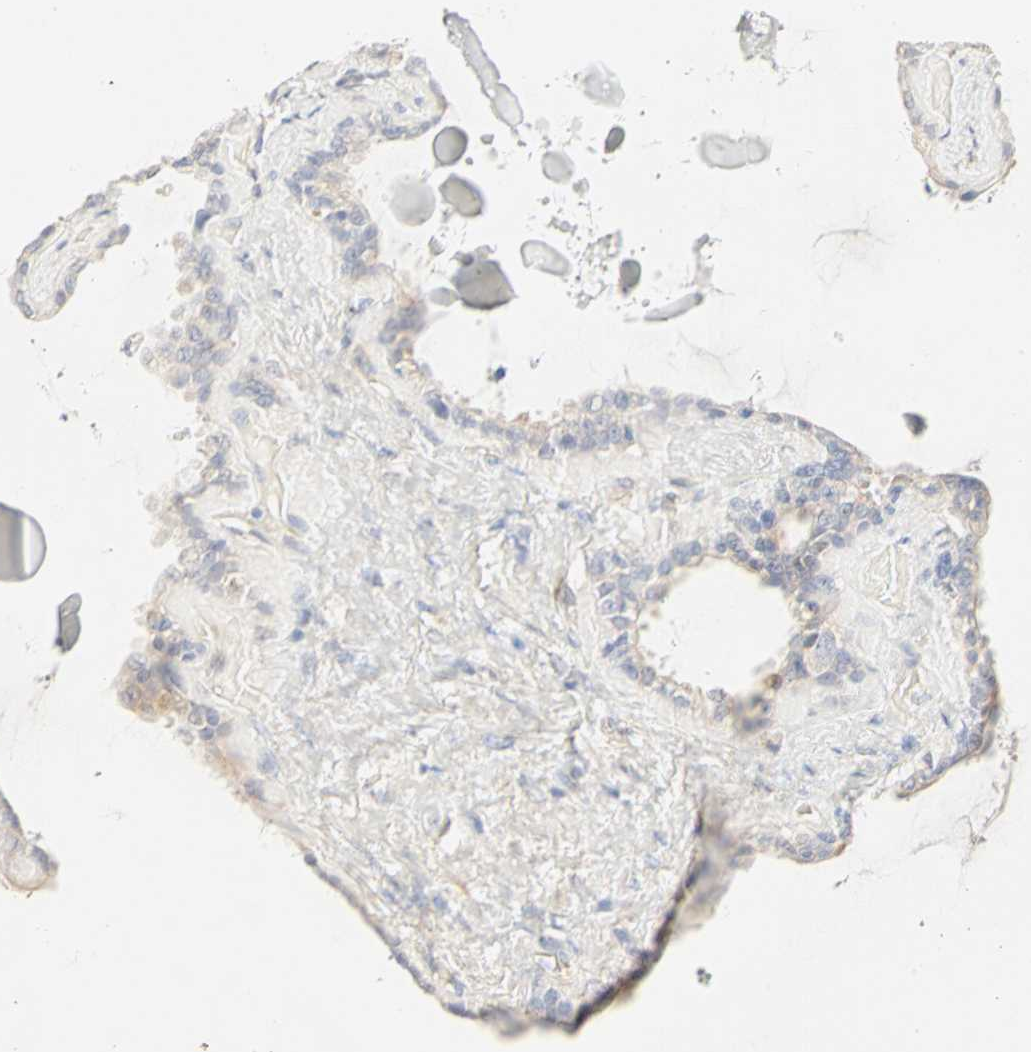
{"staining": {"intensity": "weak", "quantity": ">75%", "location": "cytoplasmic/membranous"}, "tissue": "seminal vesicle", "cell_type": "Glandular cells", "image_type": "normal", "snomed": [{"axis": "morphology", "description": "Normal tissue, NOS"}, {"axis": "morphology", "description": "Inflammation, NOS"}, {"axis": "topography", "description": "Urinary bladder"}, {"axis": "topography", "description": "Prostate"}, {"axis": "topography", "description": "Seminal veicle"}], "caption": "IHC micrograph of unremarkable seminal vesicle: human seminal vesicle stained using immunohistochemistry (IHC) demonstrates low levels of weak protein expression localized specifically in the cytoplasmic/membranous of glandular cells, appearing as a cytoplasmic/membranous brown color.", "gene": "GNRH2", "patient": {"sex": "male", "age": 82}}